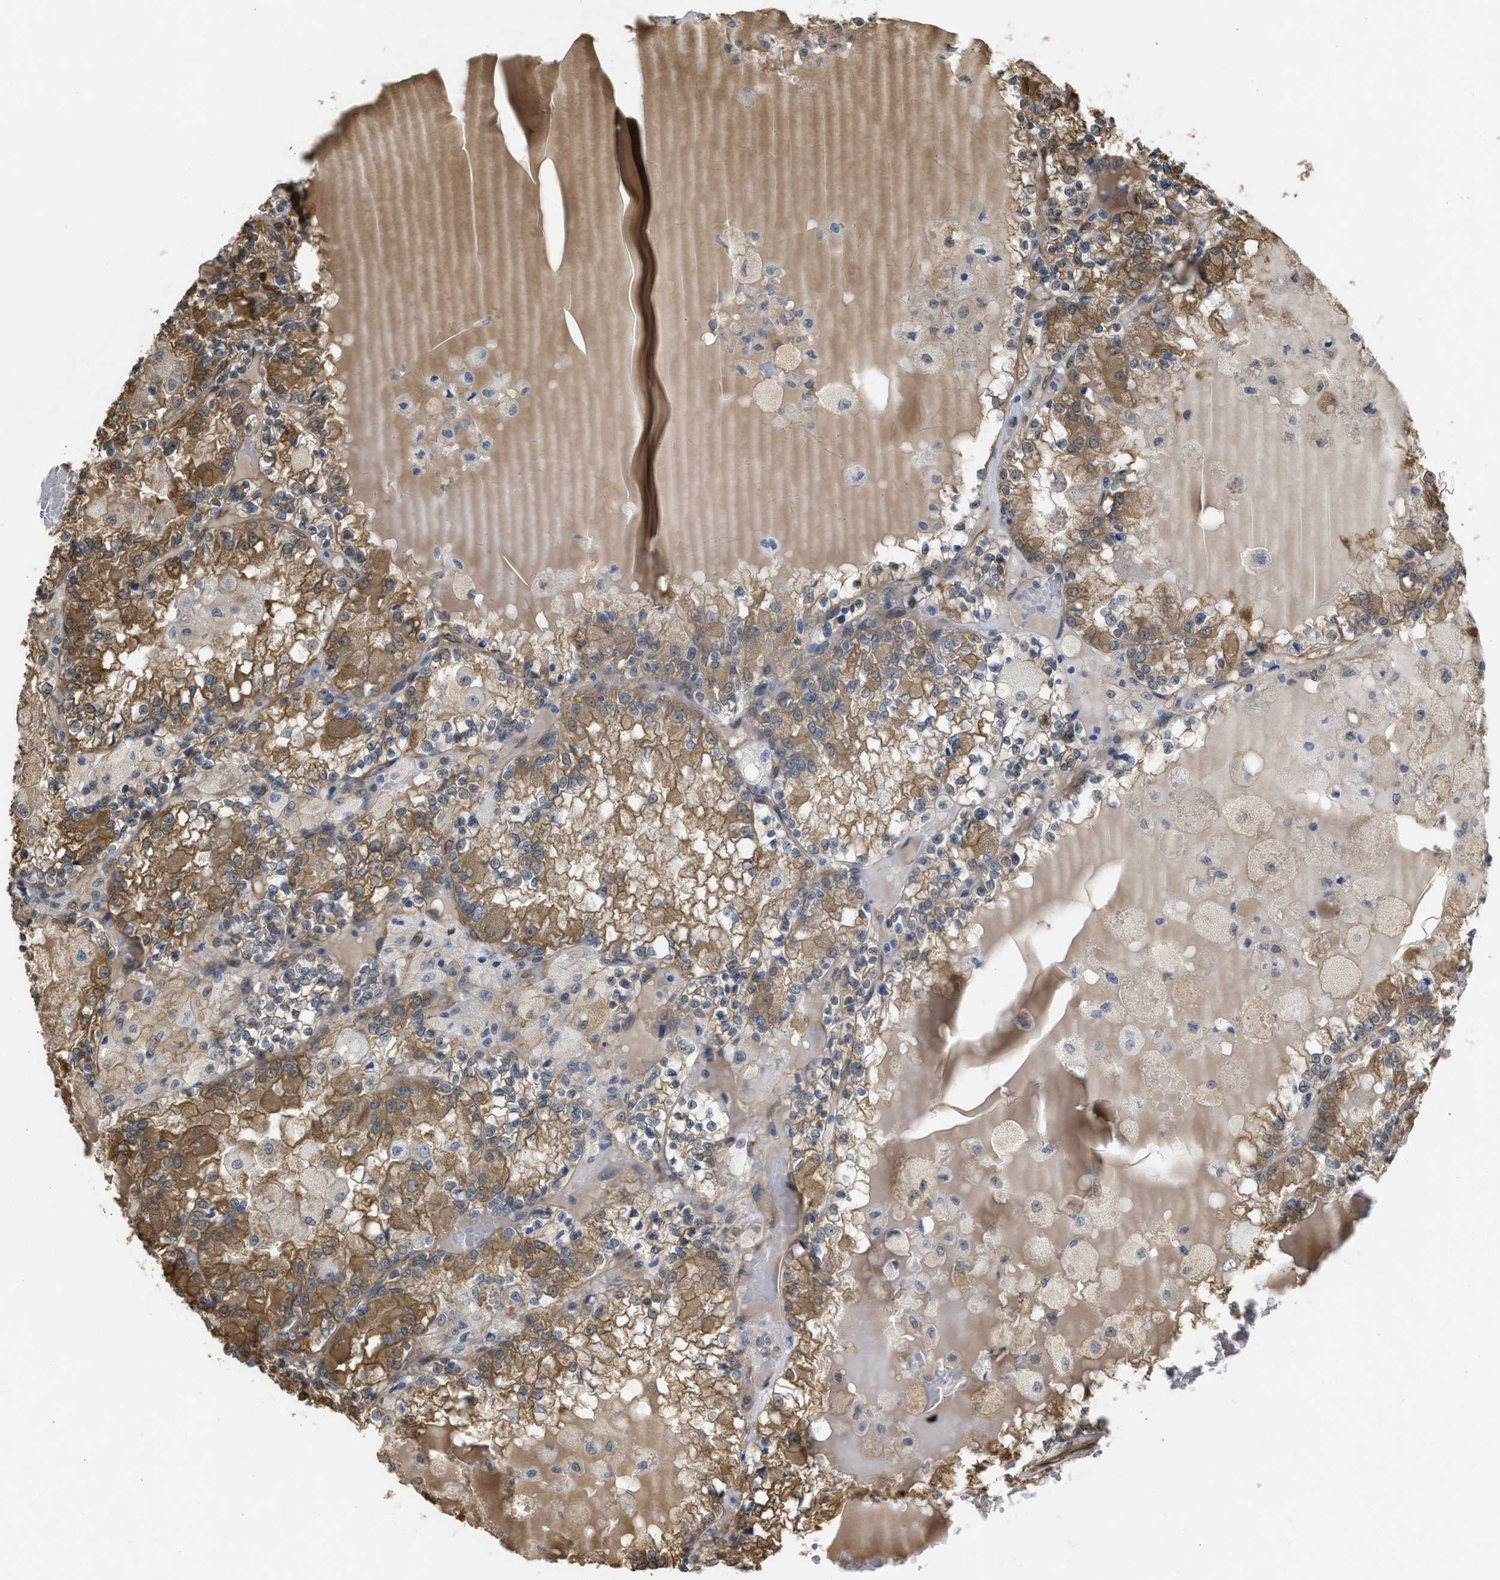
{"staining": {"intensity": "weak", "quantity": ">75%", "location": "cytoplasmic/membranous"}, "tissue": "renal cancer", "cell_type": "Tumor cells", "image_type": "cancer", "snomed": [{"axis": "morphology", "description": "Adenocarcinoma, NOS"}, {"axis": "topography", "description": "Kidney"}], "caption": "This is a micrograph of immunohistochemistry (IHC) staining of adenocarcinoma (renal), which shows weak expression in the cytoplasmic/membranous of tumor cells.", "gene": "BAG3", "patient": {"sex": "female", "age": 56}}